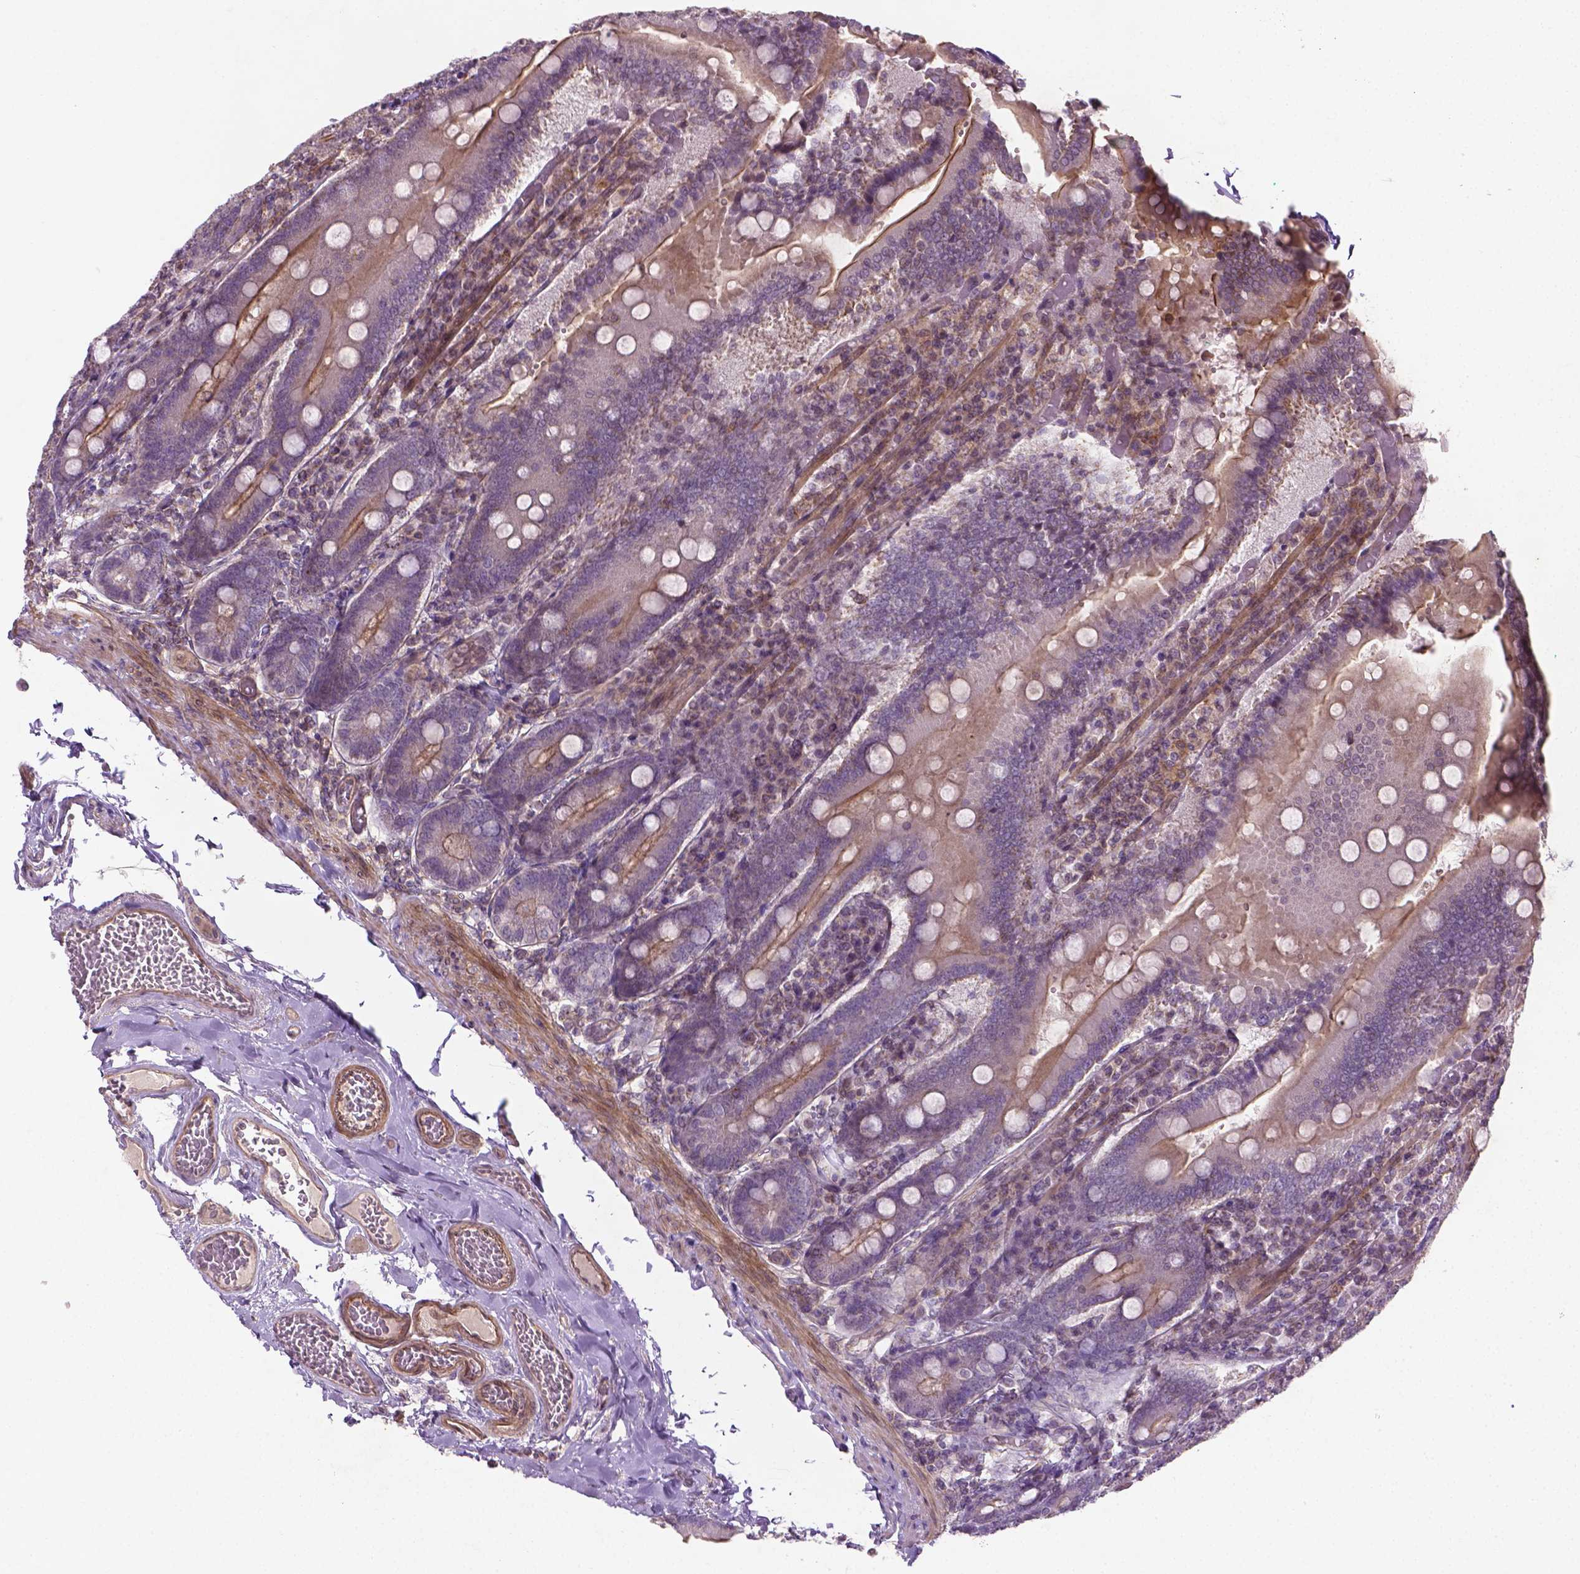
{"staining": {"intensity": "moderate", "quantity": "25%-75%", "location": "cytoplasmic/membranous"}, "tissue": "duodenum", "cell_type": "Glandular cells", "image_type": "normal", "snomed": [{"axis": "morphology", "description": "Normal tissue, NOS"}, {"axis": "topography", "description": "Duodenum"}], "caption": "Duodenum stained with a brown dye reveals moderate cytoplasmic/membranous positive staining in approximately 25%-75% of glandular cells.", "gene": "TCHP", "patient": {"sex": "female", "age": 62}}